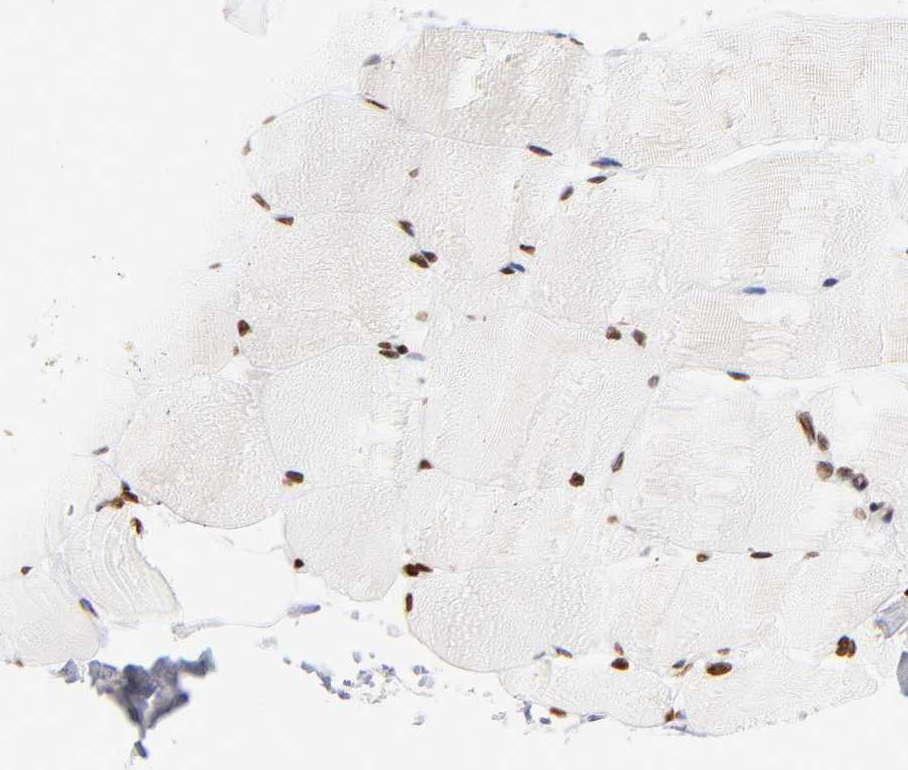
{"staining": {"intensity": "strong", "quantity": ">75%", "location": "nuclear"}, "tissue": "skeletal muscle", "cell_type": "Myocytes", "image_type": "normal", "snomed": [{"axis": "morphology", "description": "Normal tissue, NOS"}, {"axis": "topography", "description": "Skeletal muscle"}, {"axis": "topography", "description": "Parathyroid gland"}], "caption": "An immunohistochemistry micrograph of benign tissue is shown. Protein staining in brown shows strong nuclear positivity in skeletal muscle within myocytes. The staining is performed using DAB brown chromogen to label protein expression. The nuclei are counter-stained blue using hematoxylin.", "gene": "RTL4", "patient": {"sex": "female", "age": 37}}